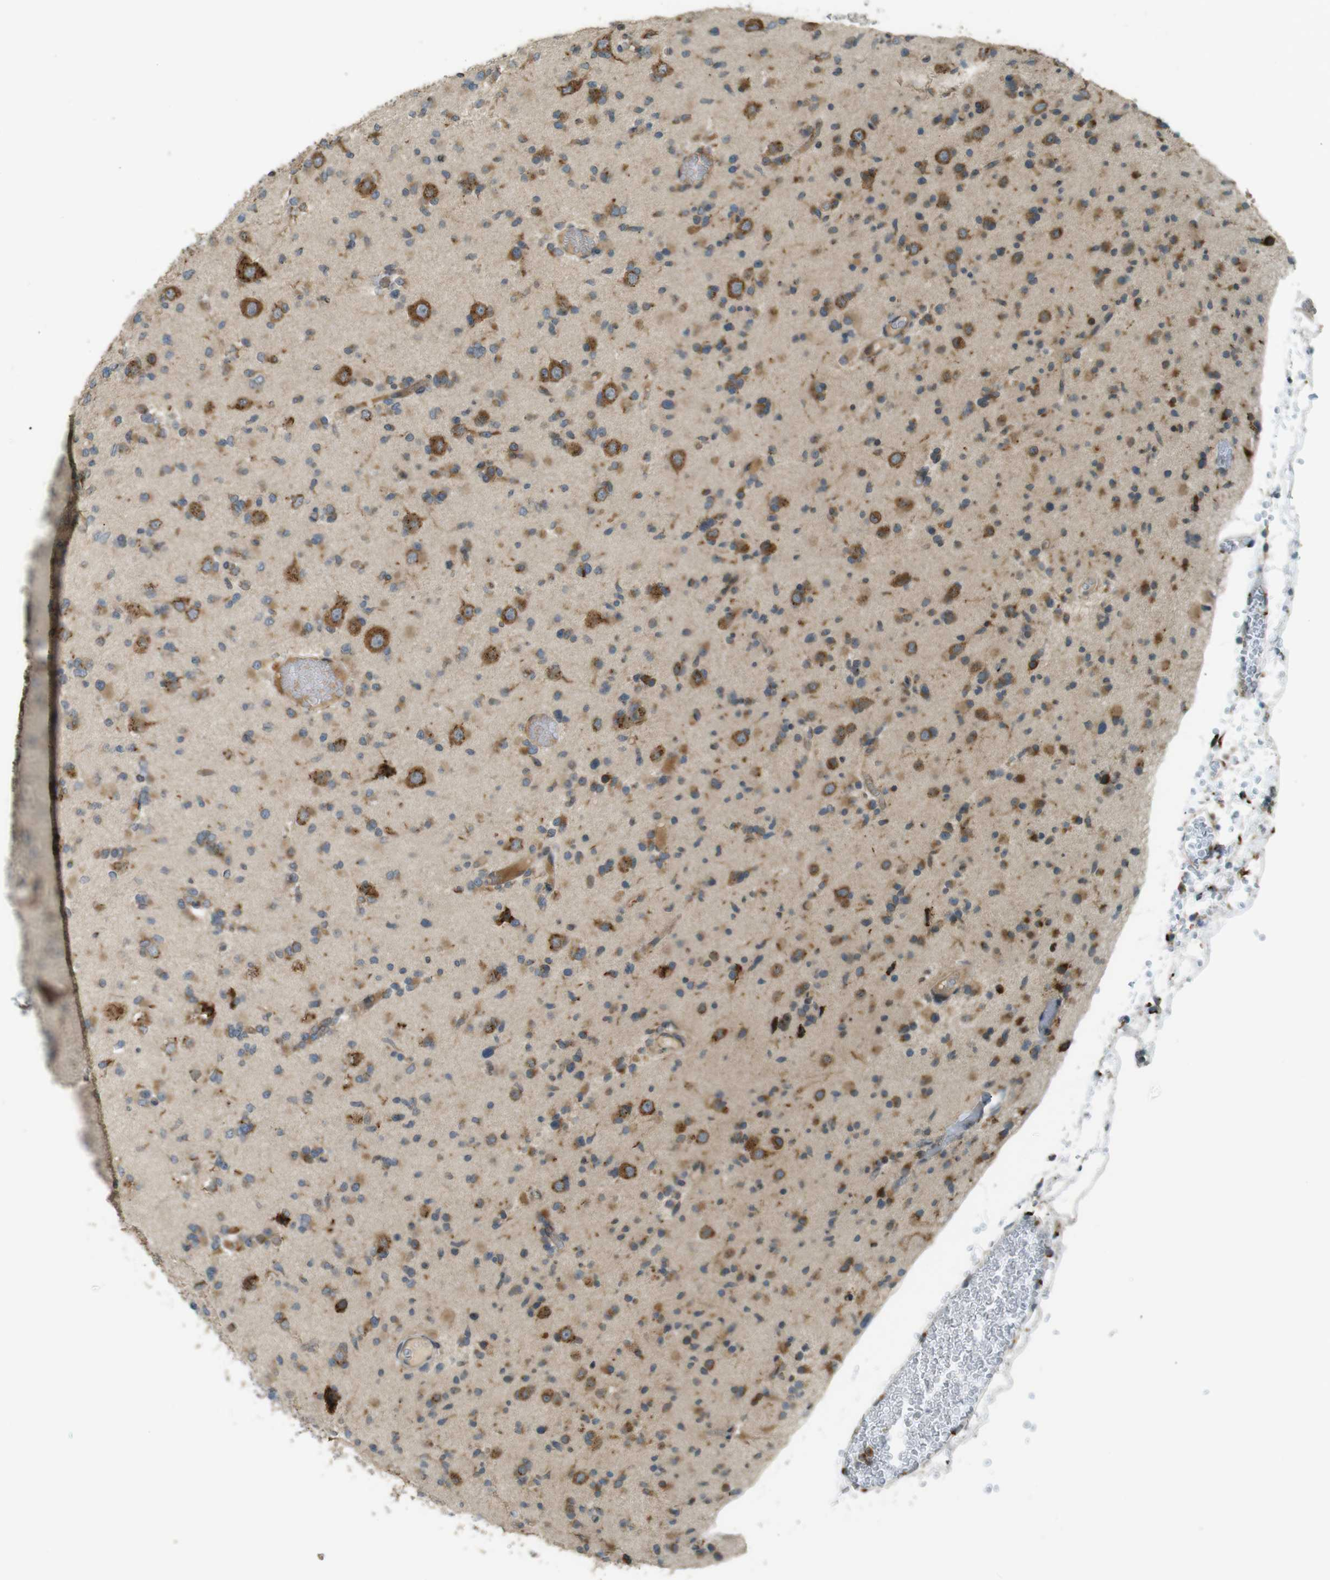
{"staining": {"intensity": "moderate", "quantity": "25%-75%", "location": "cytoplasmic/membranous"}, "tissue": "glioma", "cell_type": "Tumor cells", "image_type": "cancer", "snomed": [{"axis": "morphology", "description": "Glioma, malignant, Low grade"}, {"axis": "topography", "description": "Brain"}], "caption": "Immunohistochemical staining of glioma reveals medium levels of moderate cytoplasmic/membranous expression in about 25%-75% of tumor cells.", "gene": "TMED4", "patient": {"sex": "female", "age": 22}}